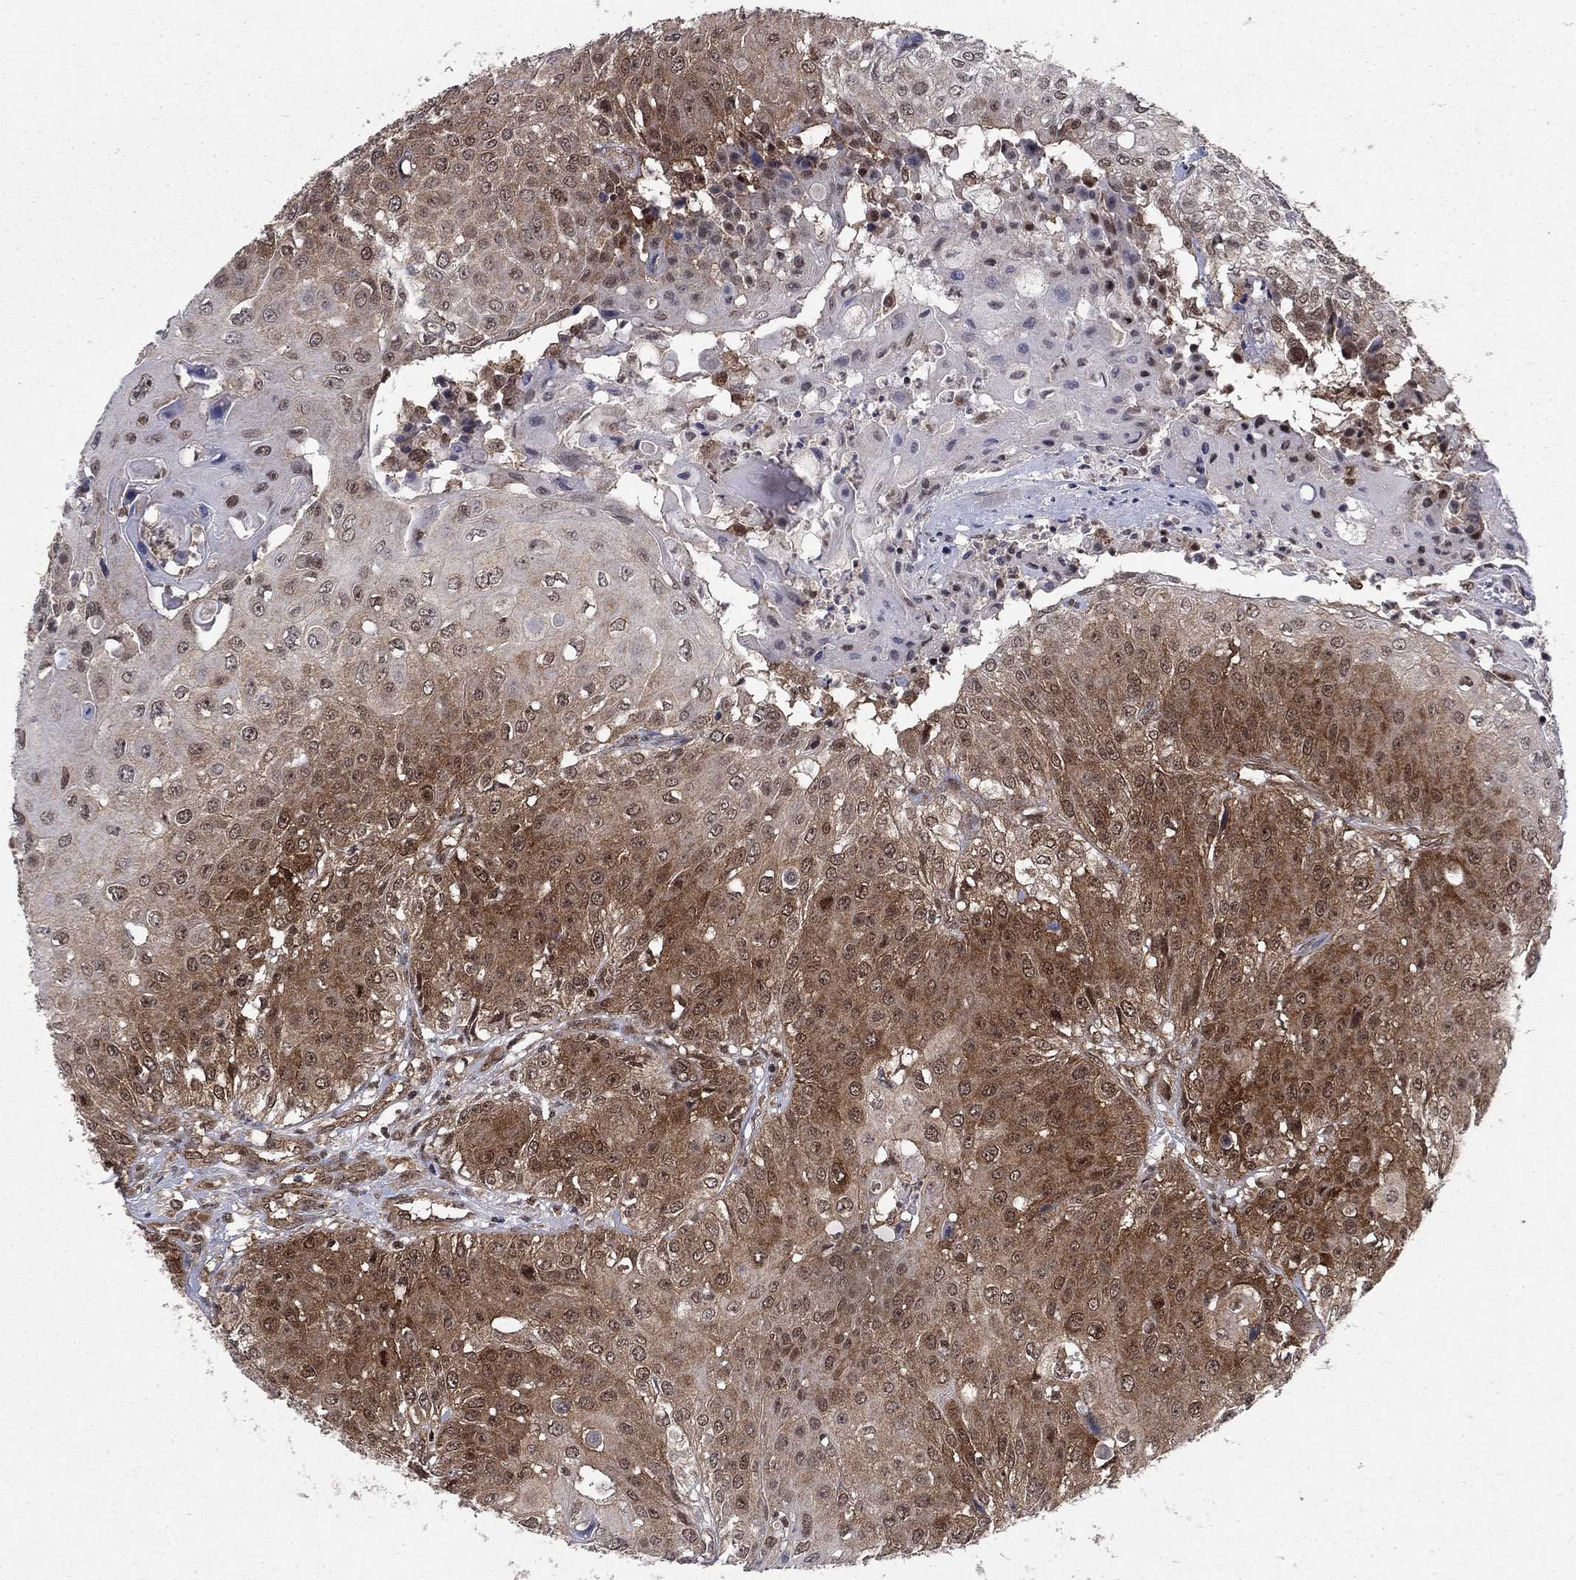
{"staining": {"intensity": "moderate", "quantity": "25%-75%", "location": "cytoplasmic/membranous,nuclear"}, "tissue": "urothelial cancer", "cell_type": "Tumor cells", "image_type": "cancer", "snomed": [{"axis": "morphology", "description": "Urothelial carcinoma, High grade"}, {"axis": "topography", "description": "Urinary bladder"}], "caption": "Urothelial carcinoma (high-grade) stained with DAB (3,3'-diaminobenzidine) immunohistochemistry reveals medium levels of moderate cytoplasmic/membranous and nuclear expression in approximately 25%-75% of tumor cells.", "gene": "DNAJA1", "patient": {"sex": "female", "age": 79}}